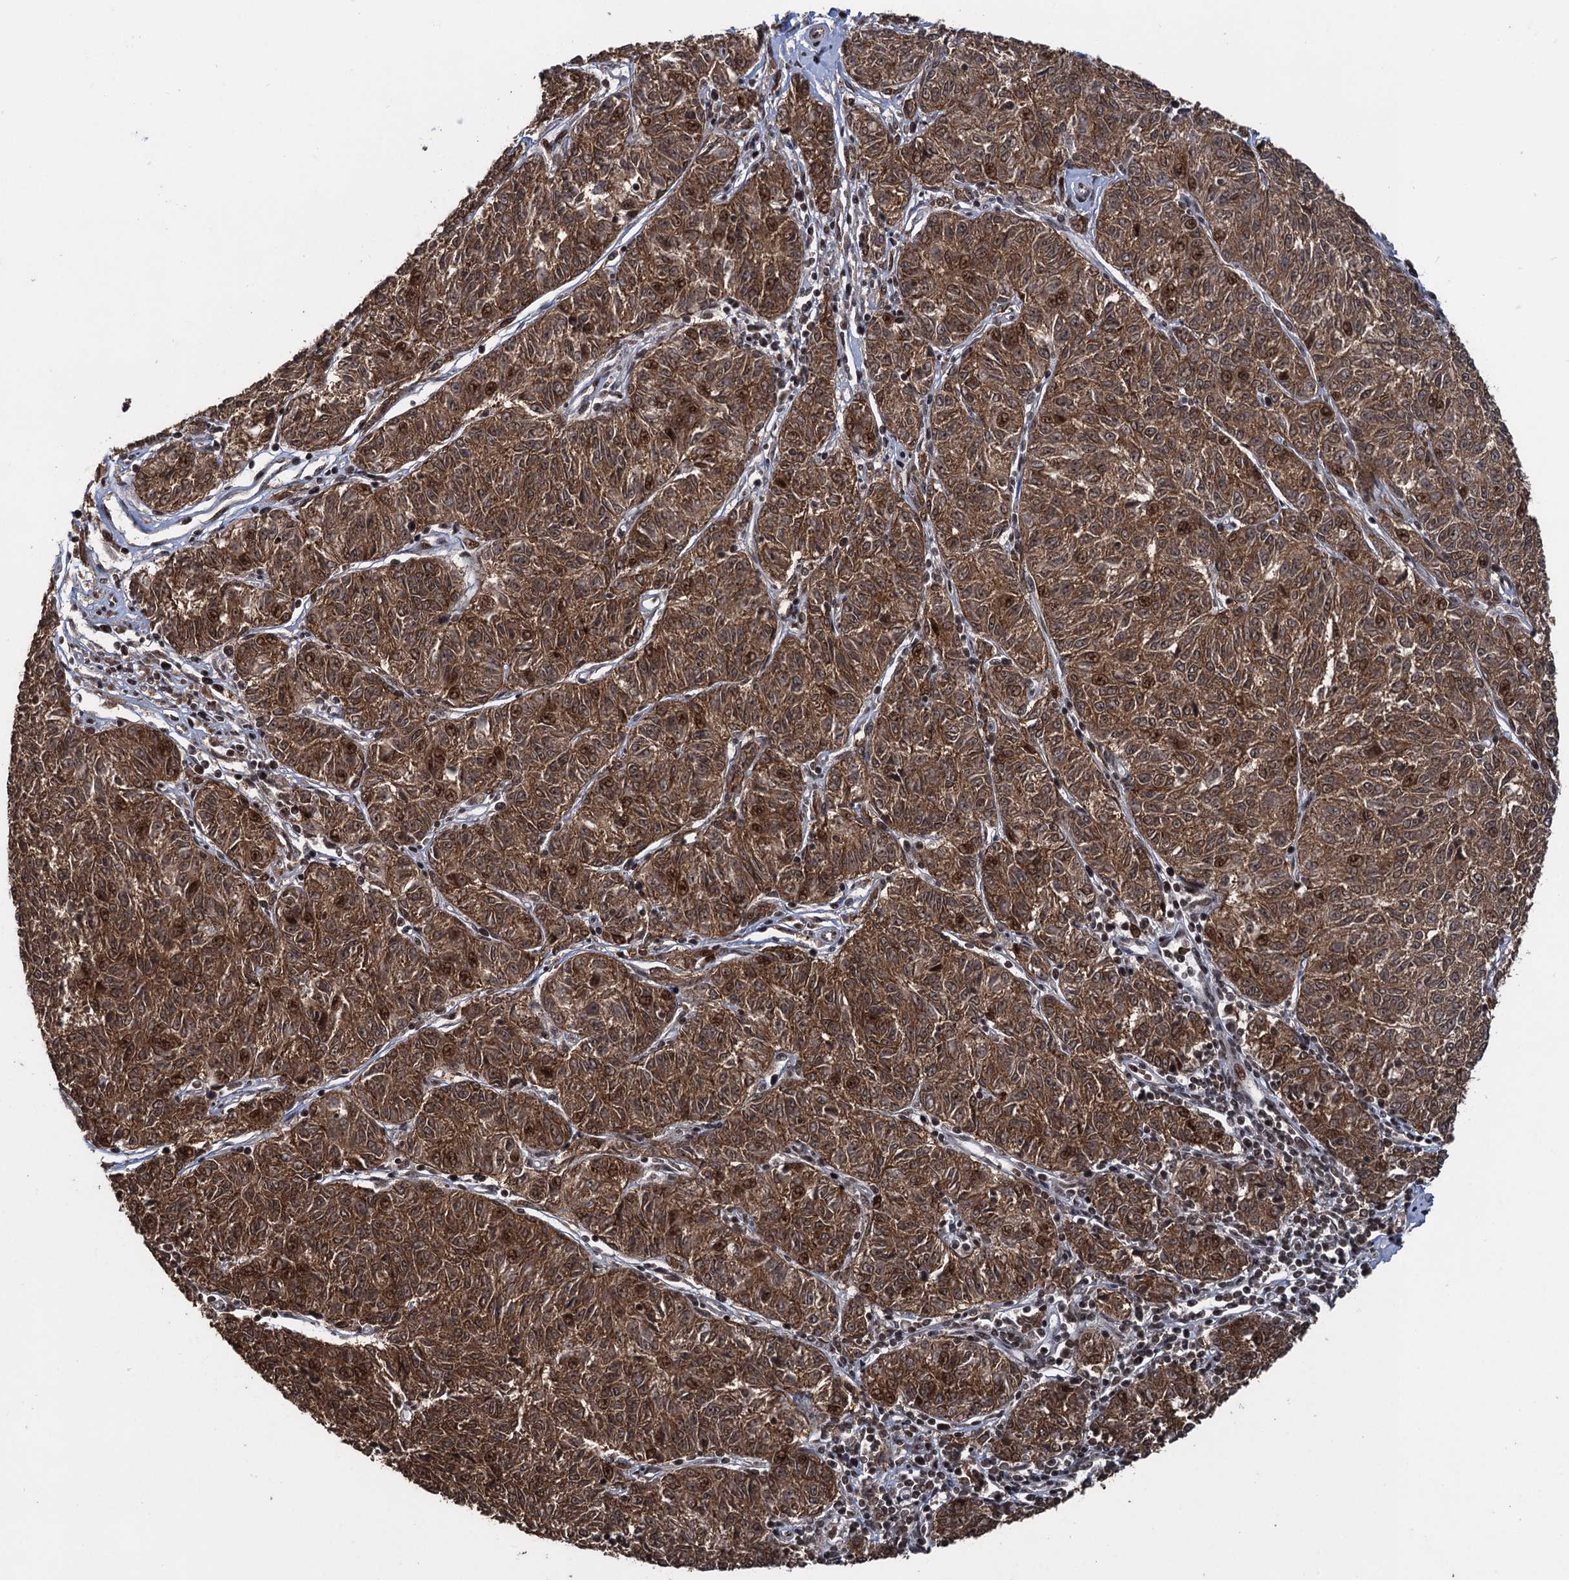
{"staining": {"intensity": "moderate", "quantity": ">75%", "location": "cytoplasmic/membranous,nuclear"}, "tissue": "melanoma", "cell_type": "Tumor cells", "image_type": "cancer", "snomed": [{"axis": "morphology", "description": "Malignant melanoma, NOS"}, {"axis": "topography", "description": "Skin"}], "caption": "A brown stain highlights moderate cytoplasmic/membranous and nuclear staining of a protein in human malignant melanoma tumor cells. The protein of interest is stained brown, and the nuclei are stained in blue (DAB IHC with brightfield microscopy, high magnification).", "gene": "ZNF169", "patient": {"sex": "female", "age": 72}}